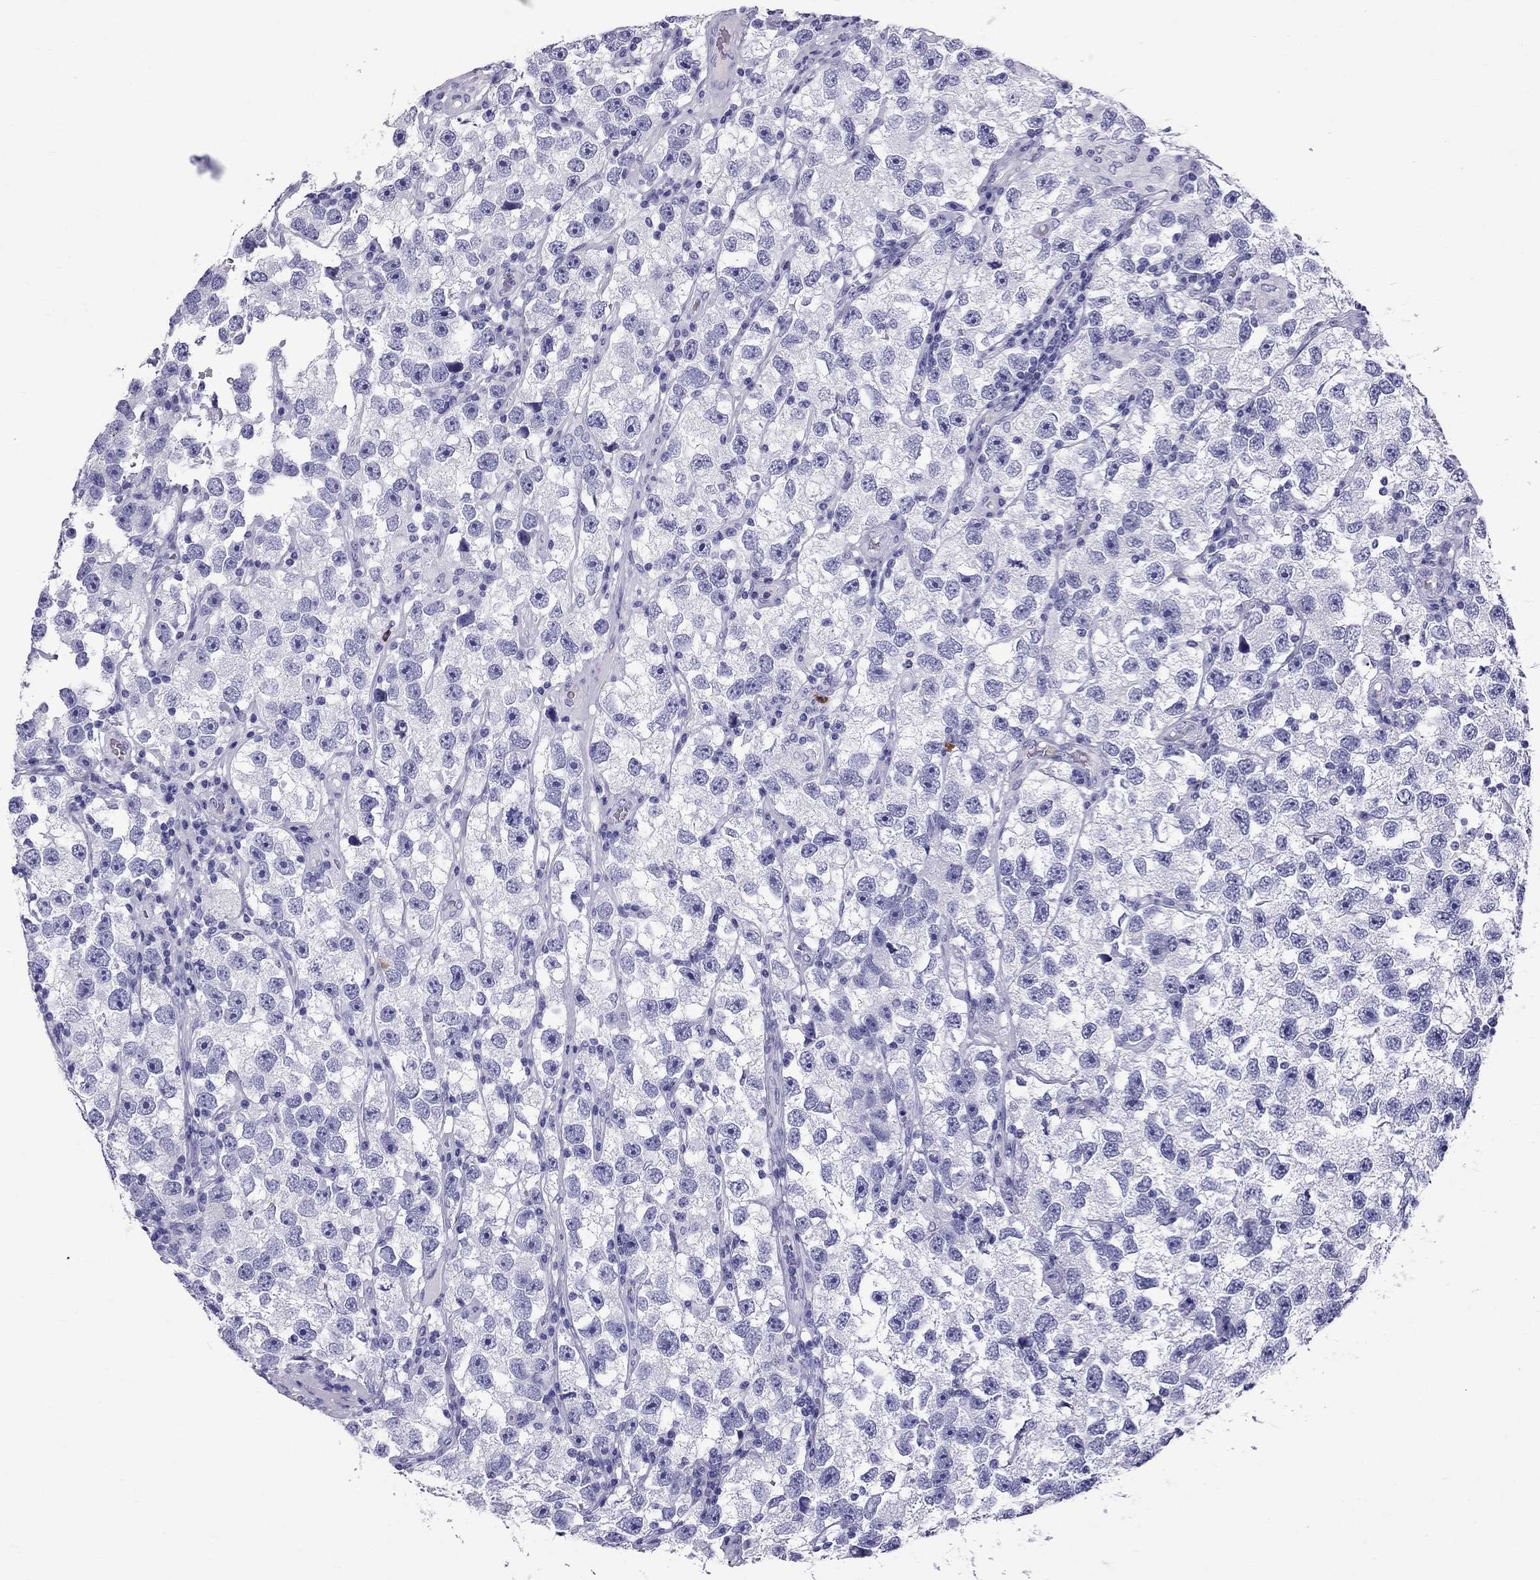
{"staining": {"intensity": "negative", "quantity": "none", "location": "none"}, "tissue": "testis cancer", "cell_type": "Tumor cells", "image_type": "cancer", "snomed": [{"axis": "morphology", "description": "Seminoma, NOS"}, {"axis": "topography", "description": "Testis"}], "caption": "DAB immunohistochemical staining of testis seminoma reveals no significant staining in tumor cells.", "gene": "SCART1", "patient": {"sex": "male", "age": 26}}